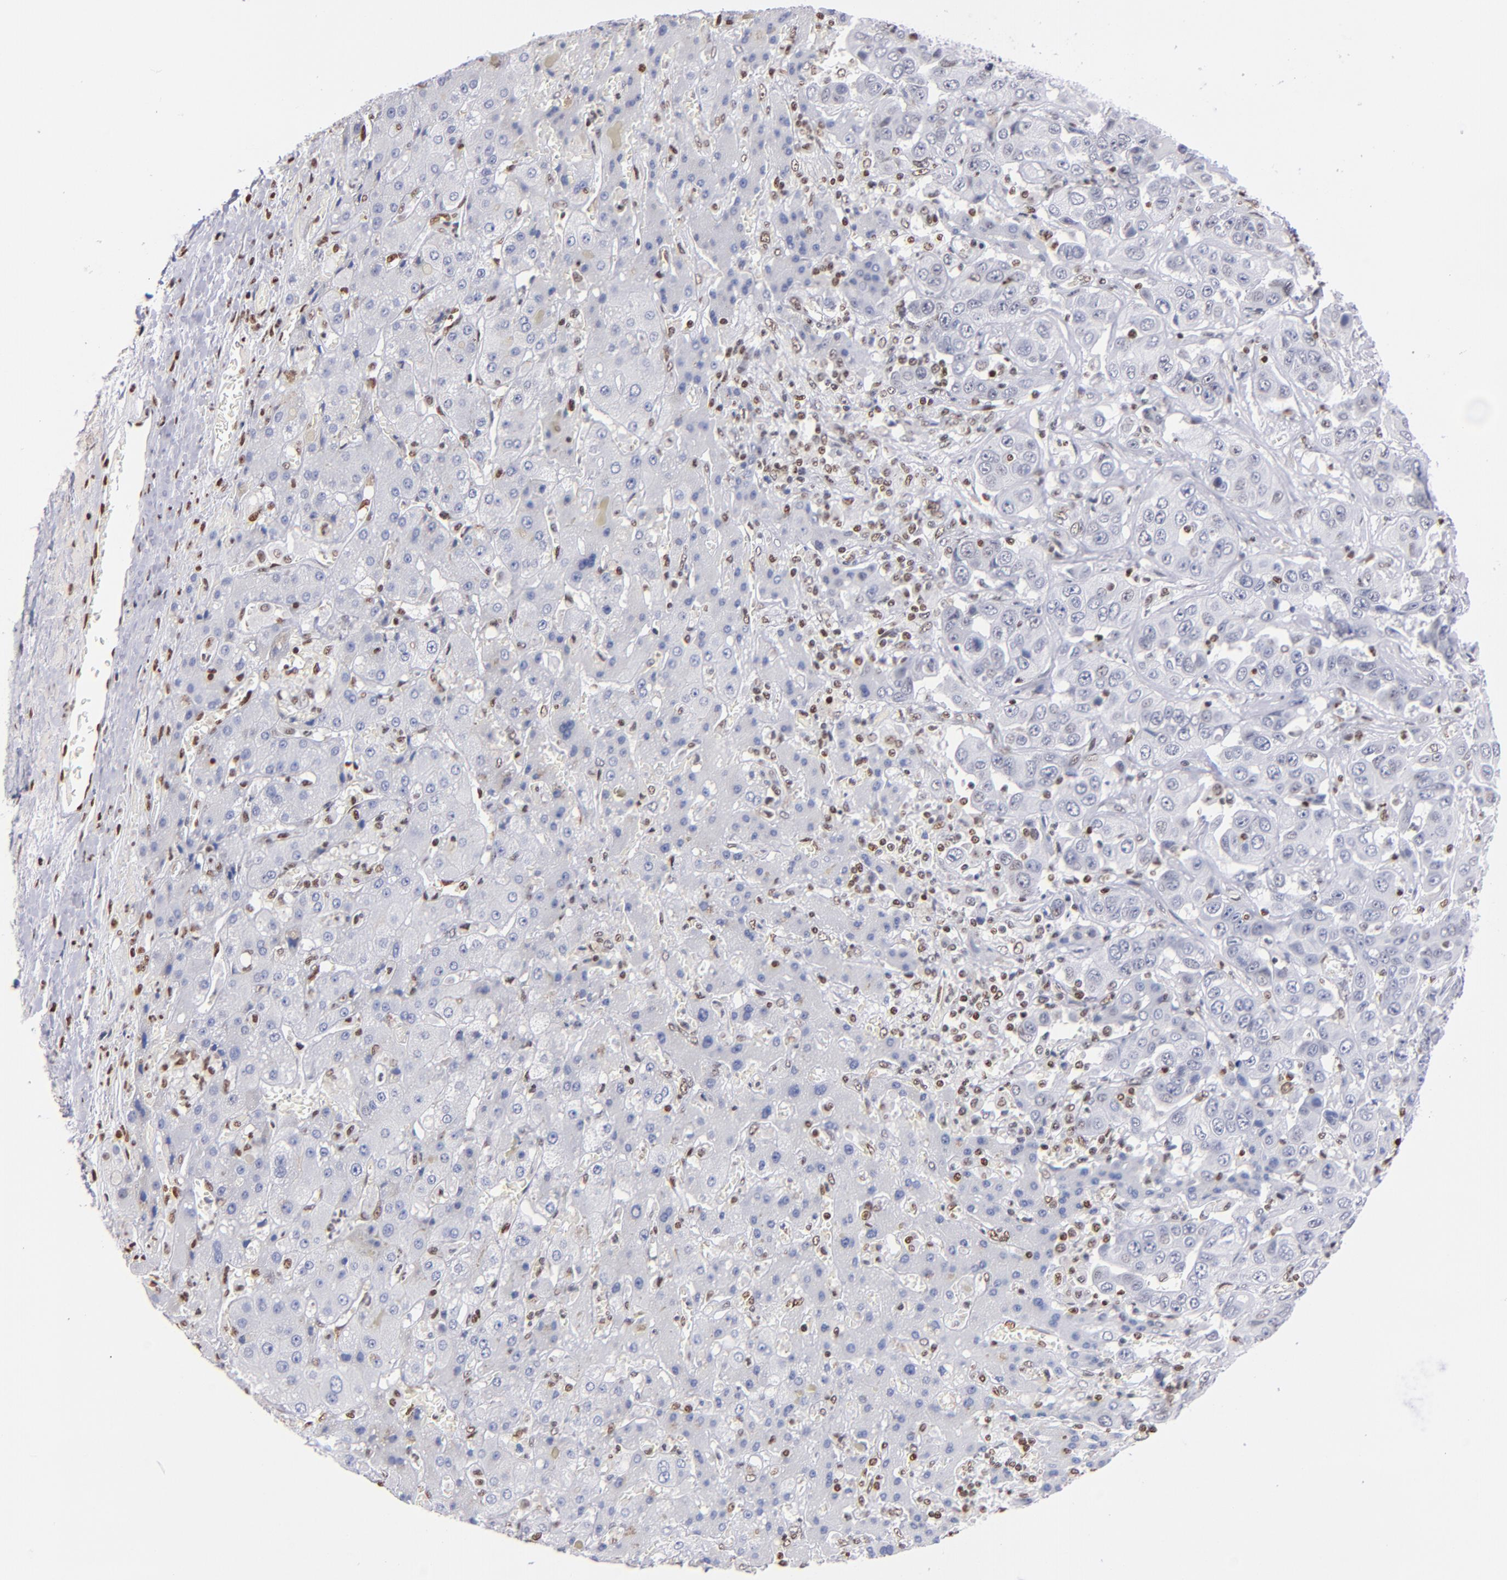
{"staining": {"intensity": "negative", "quantity": "none", "location": "none"}, "tissue": "liver cancer", "cell_type": "Tumor cells", "image_type": "cancer", "snomed": [{"axis": "morphology", "description": "Cholangiocarcinoma"}, {"axis": "topography", "description": "Liver"}], "caption": "DAB immunohistochemical staining of liver cancer demonstrates no significant expression in tumor cells.", "gene": "IFI16", "patient": {"sex": "female", "age": 52}}